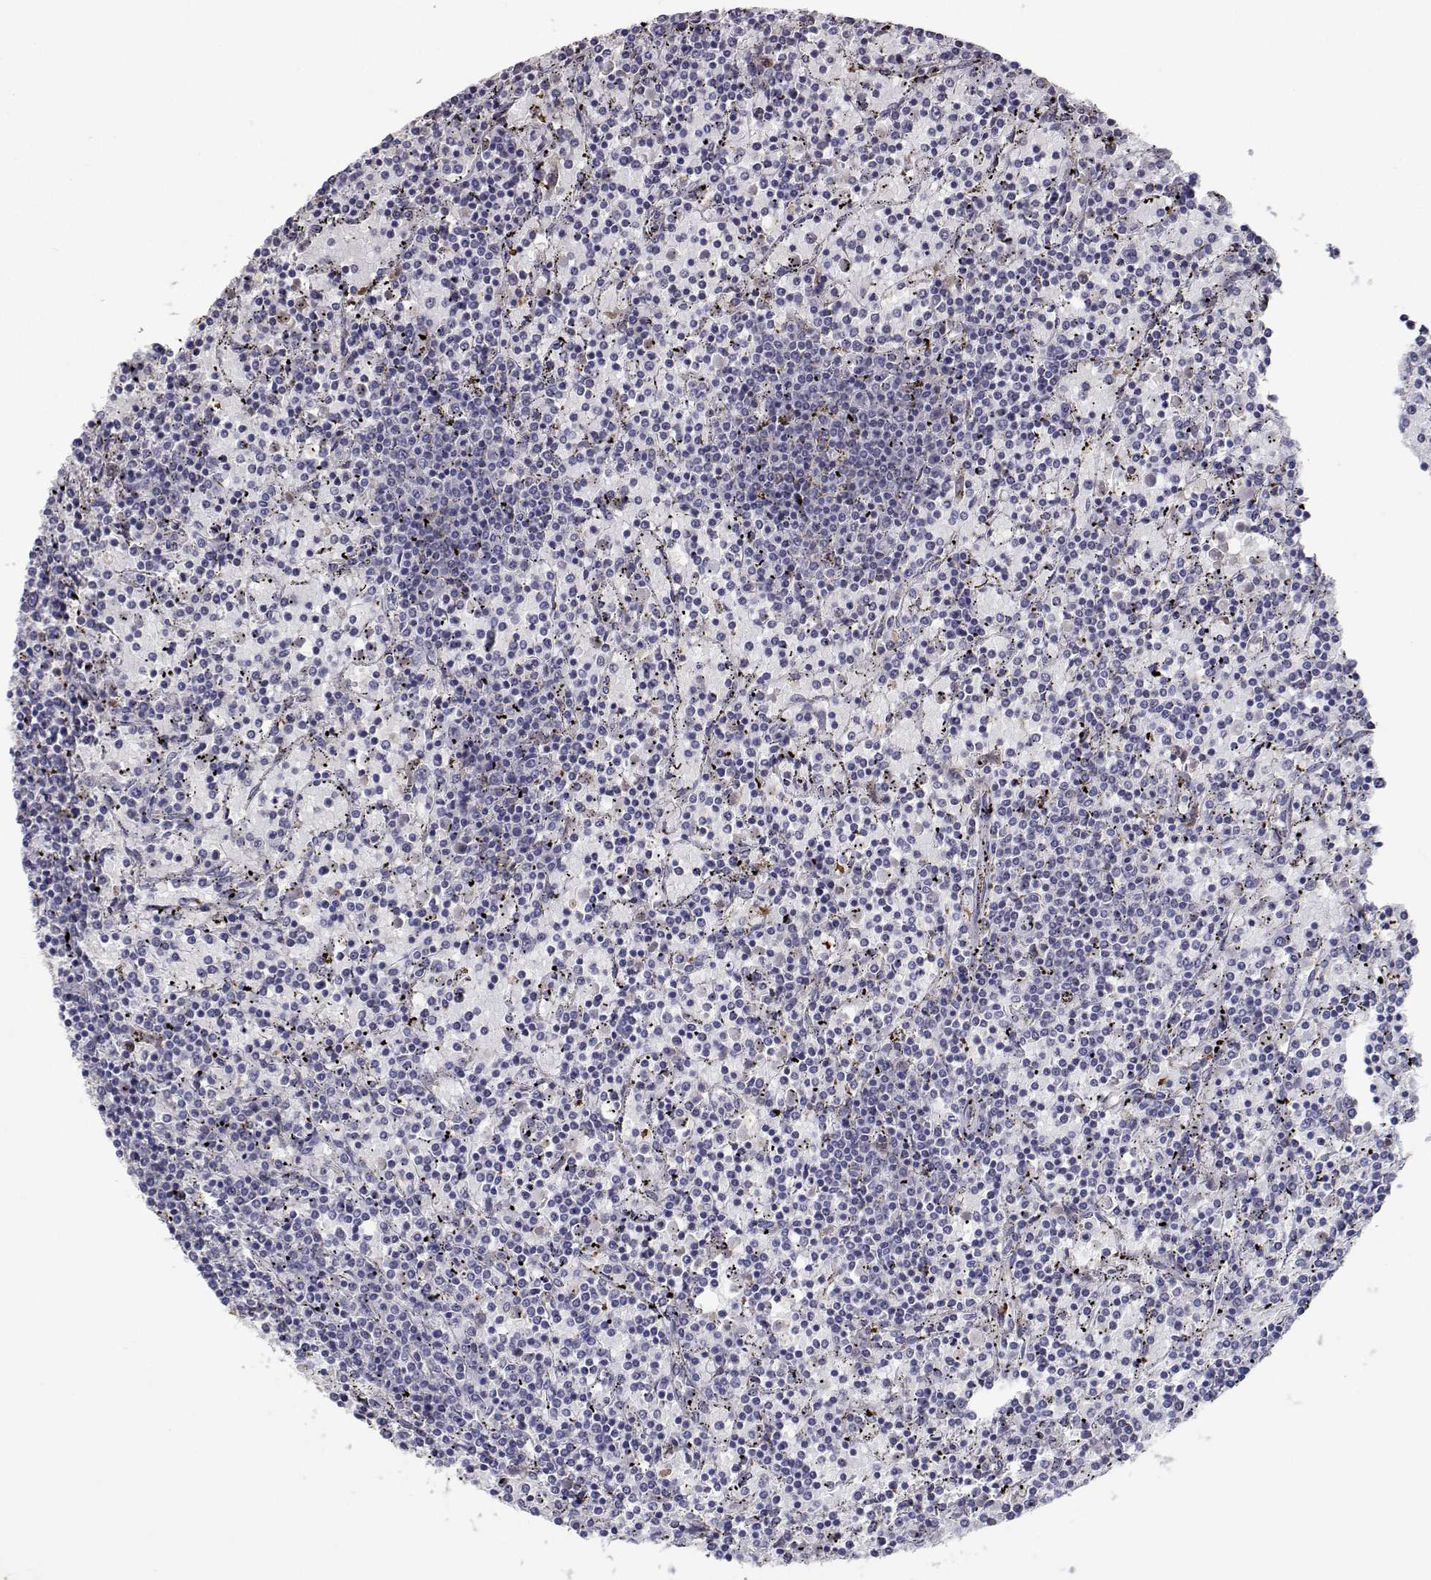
{"staining": {"intensity": "negative", "quantity": "none", "location": "none"}, "tissue": "lymphoma", "cell_type": "Tumor cells", "image_type": "cancer", "snomed": [{"axis": "morphology", "description": "Malignant lymphoma, non-Hodgkin's type, Low grade"}, {"axis": "topography", "description": "Spleen"}], "caption": "Low-grade malignant lymphoma, non-Hodgkin's type stained for a protein using immunohistochemistry demonstrates no staining tumor cells.", "gene": "RBPJL", "patient": {"sex": "female", "age": 77}}